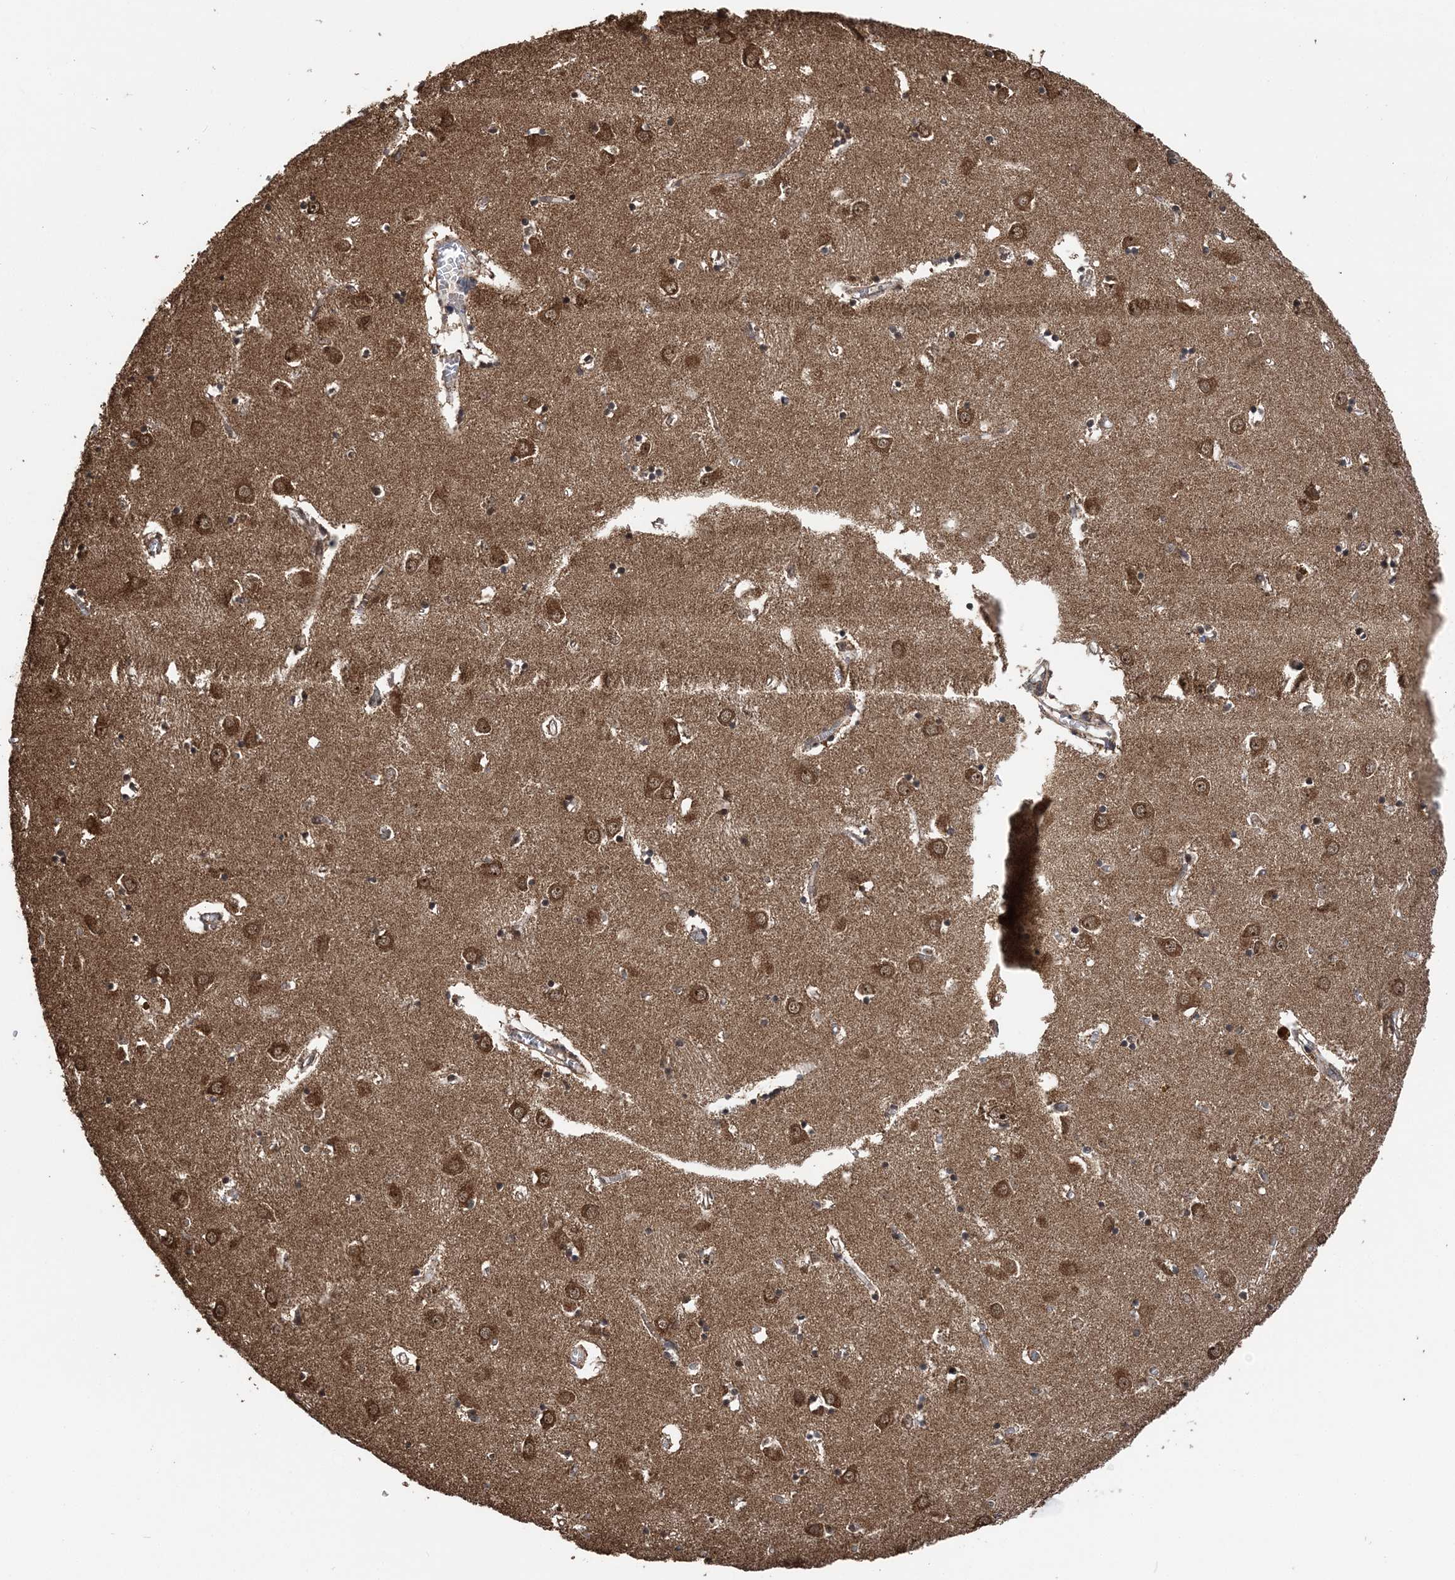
{"staining": {"intensity": "moderate", "quantity": "25%-75%", "location": "cytoplasmic/membranous"}, "tissue": "caudate", "cell_type": "Glial cells", "image_type": "normal", "snomed": [{"axis": "morphology", "description": "Normal tissue, NOS"}, {"axis": "topography", "description": "Lateral ventricle wall"}], "caption": "High-power microscopy captured an IHC photomicrograph of unremarkable caudate, revealing moderate cytoplasmic/membranous staining in about 25%-75% of glial cells.", "gene": "PCBP1", "patient": {"sex": "male", "age": 70}}